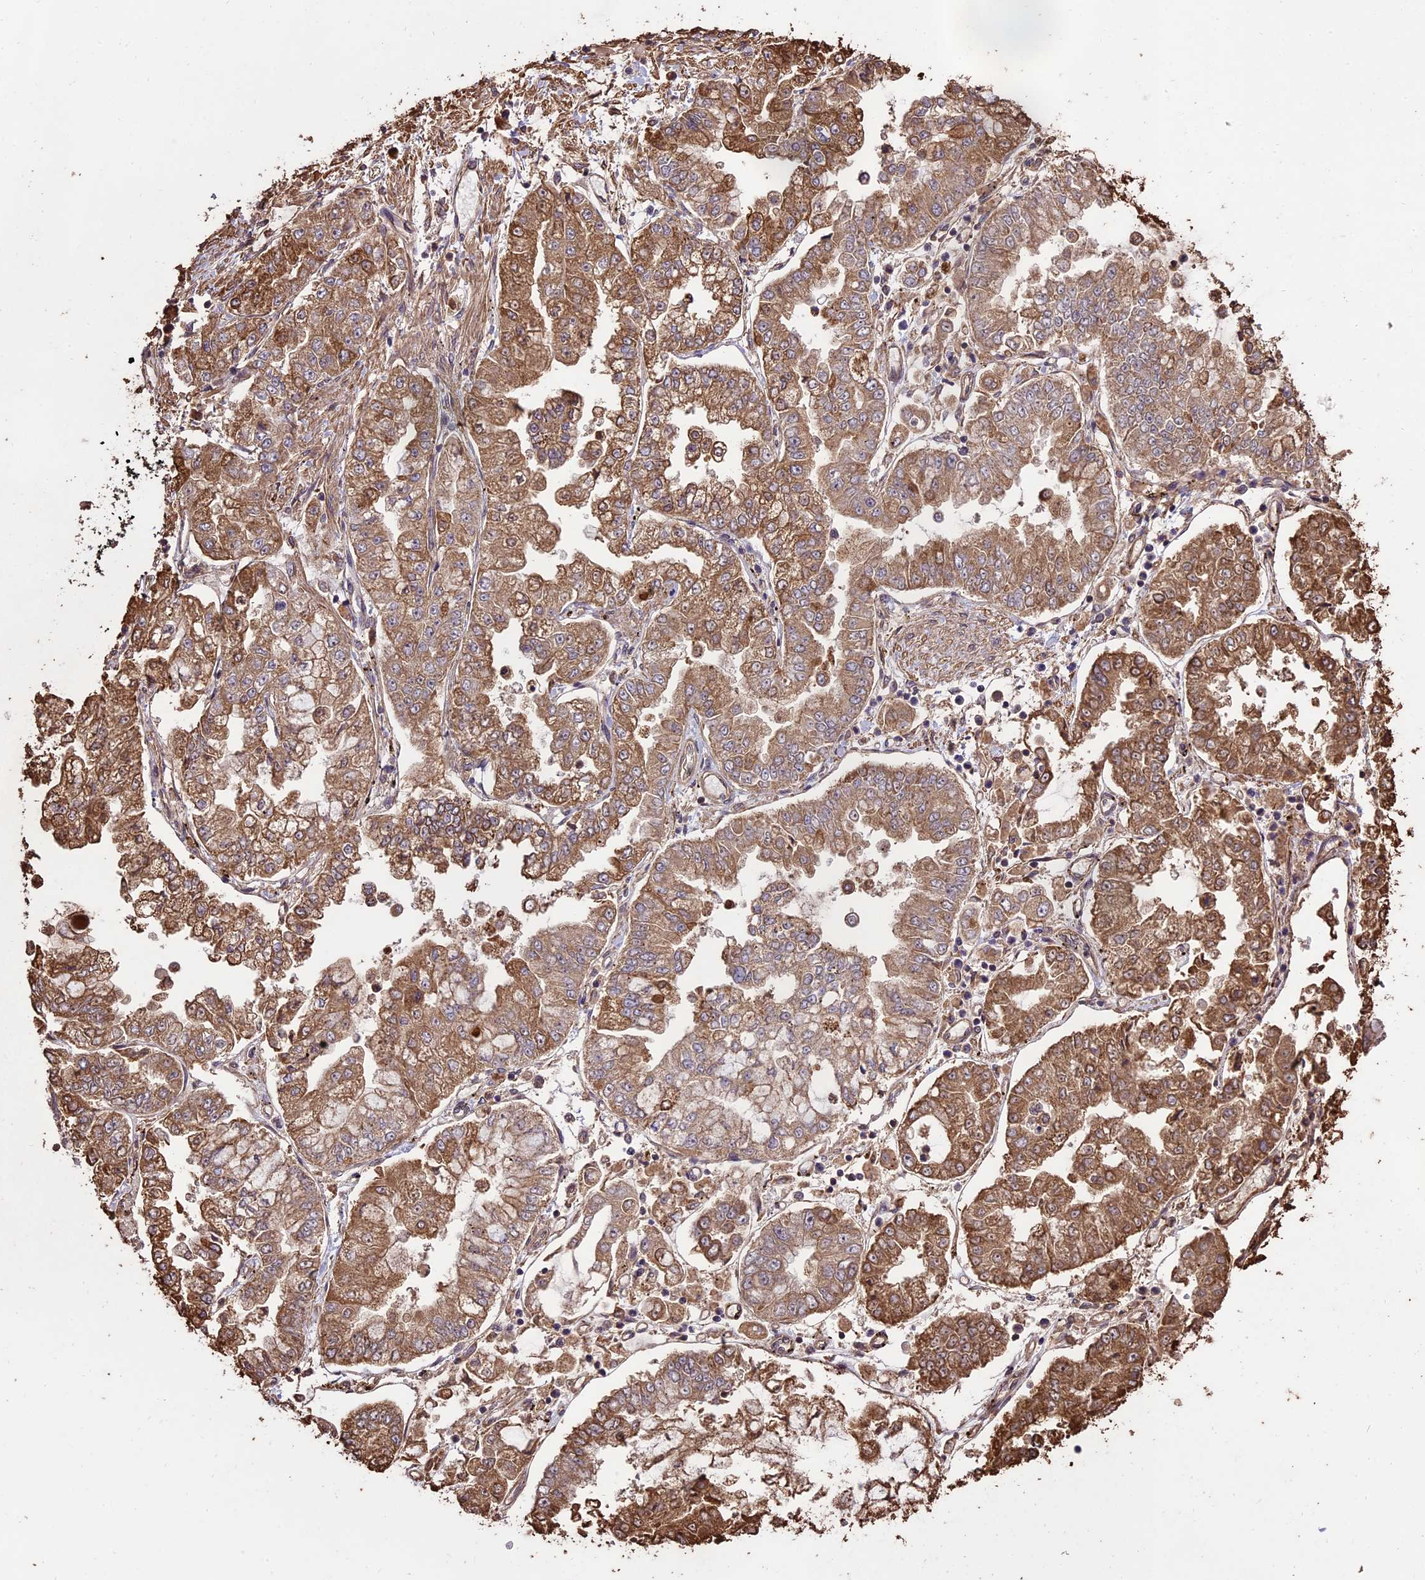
{"staining": {"intensity": "moderate", "quantity": ">75%", "location": "cytoplasmic/membranous"}, "tissue": "stomach cancer", "cell_type": "Tumor cells", "image_type": "cancer", "snomed": [{"axis": "morphology", "description": "Adenocarcinoma, NOS"}, {"axis": "topography", "description": "Stomach"}], "caption": "Immunohistochemical staining of adenocarcinoma (stomach) shows moderate cytoplasmic/membranous protein staining in about >75% of tumor cells. (DAB IHC with brightfield microscopy, high magnification).", "gene": "PGPEP1L", "patient": {"sex": "male", "age": 76}}